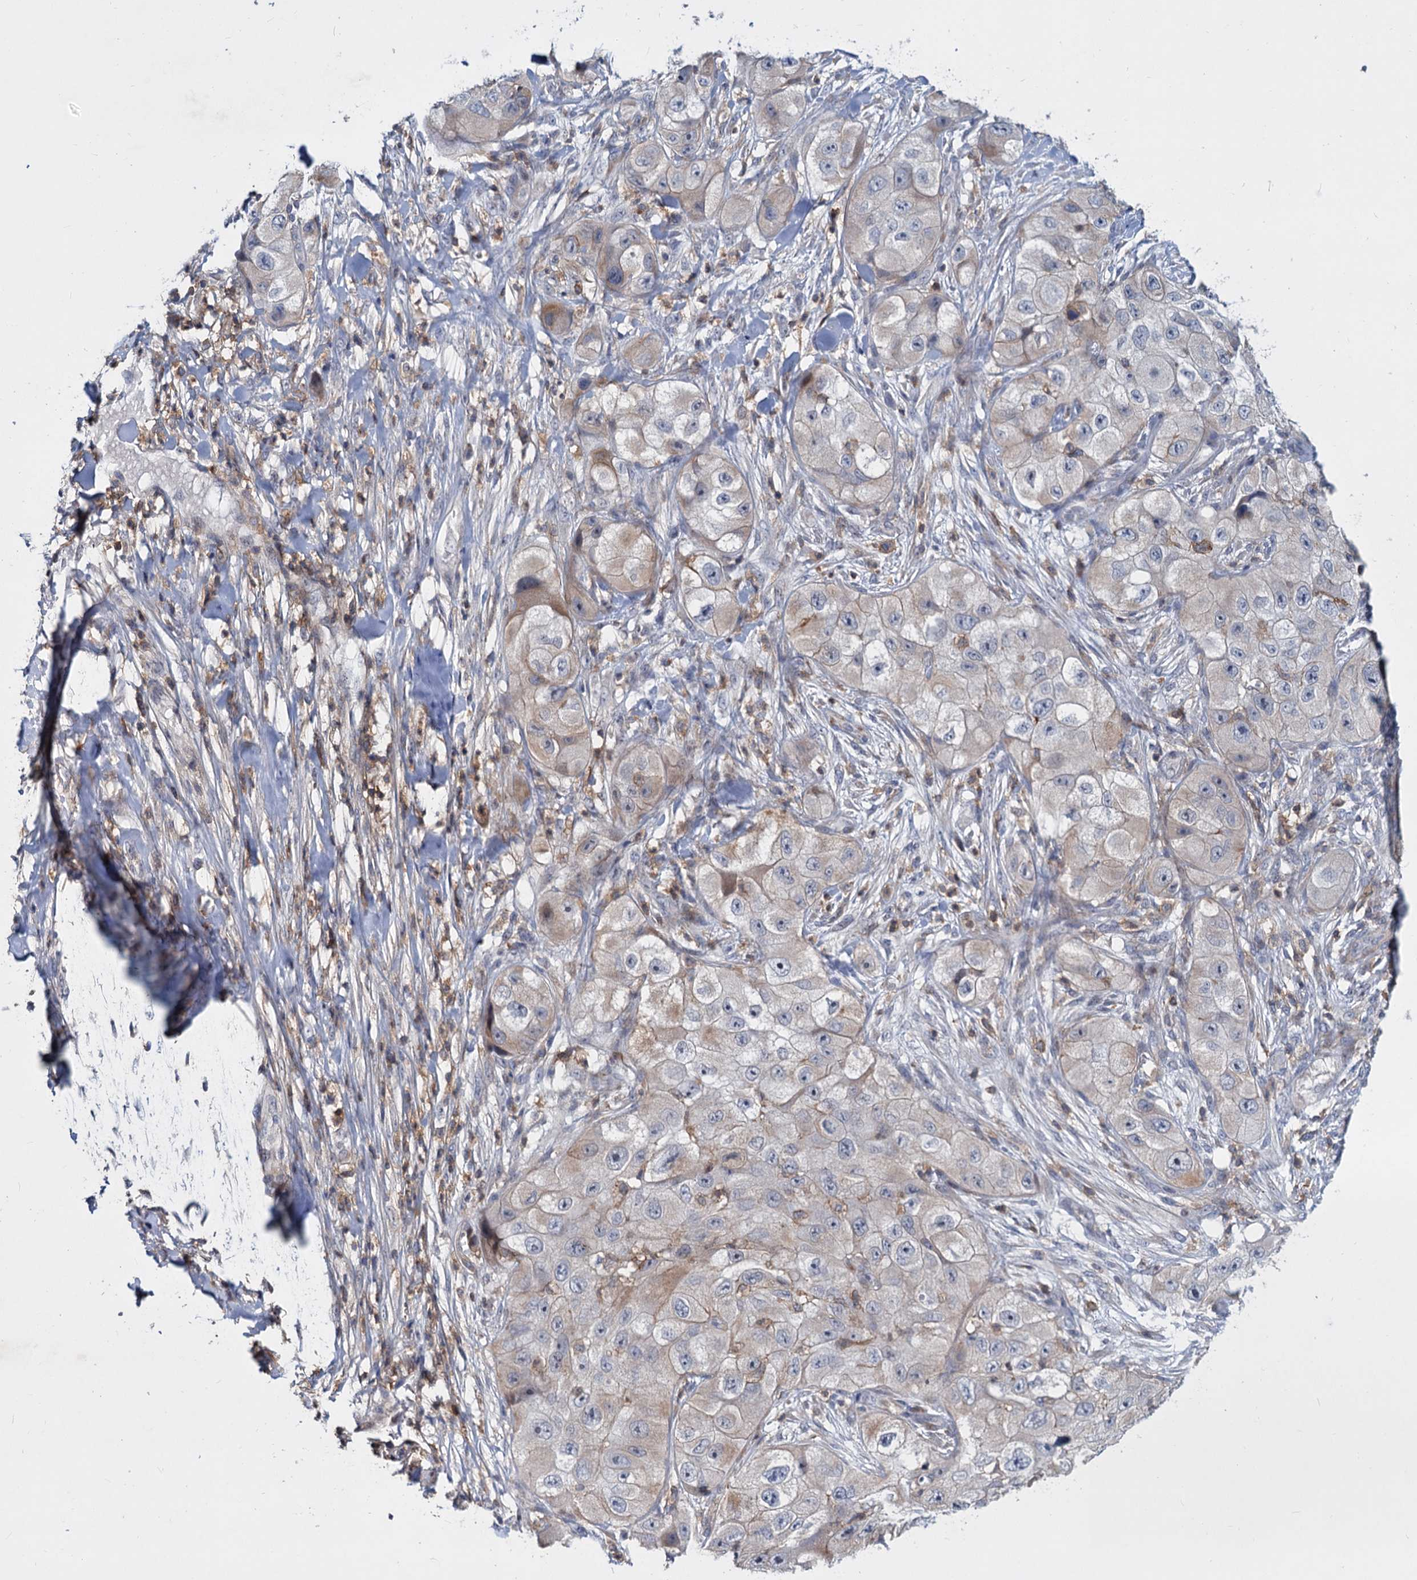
{"staining": {"intensity": "weak", "quantity": "<25%", "location": "cytoplasmic/membranous"}, "tissue": "skin cancer", "cell_type": "Tumor cells", "image_type": "cancer", "snomed": [{"axis": "morphology", "description": "Squamous cell carcinoma, NOS"}, {"axis": "topography", "description": "Skin"}, {"axis": "topography", "description": "Subcutis"}], "caption": "Protein analysis of squamous cell carcinoma (skin) exhibits no significant staining in tumor cells.", "gene": "LRCH4", "patient": {"sex": "male", "age": 73}}